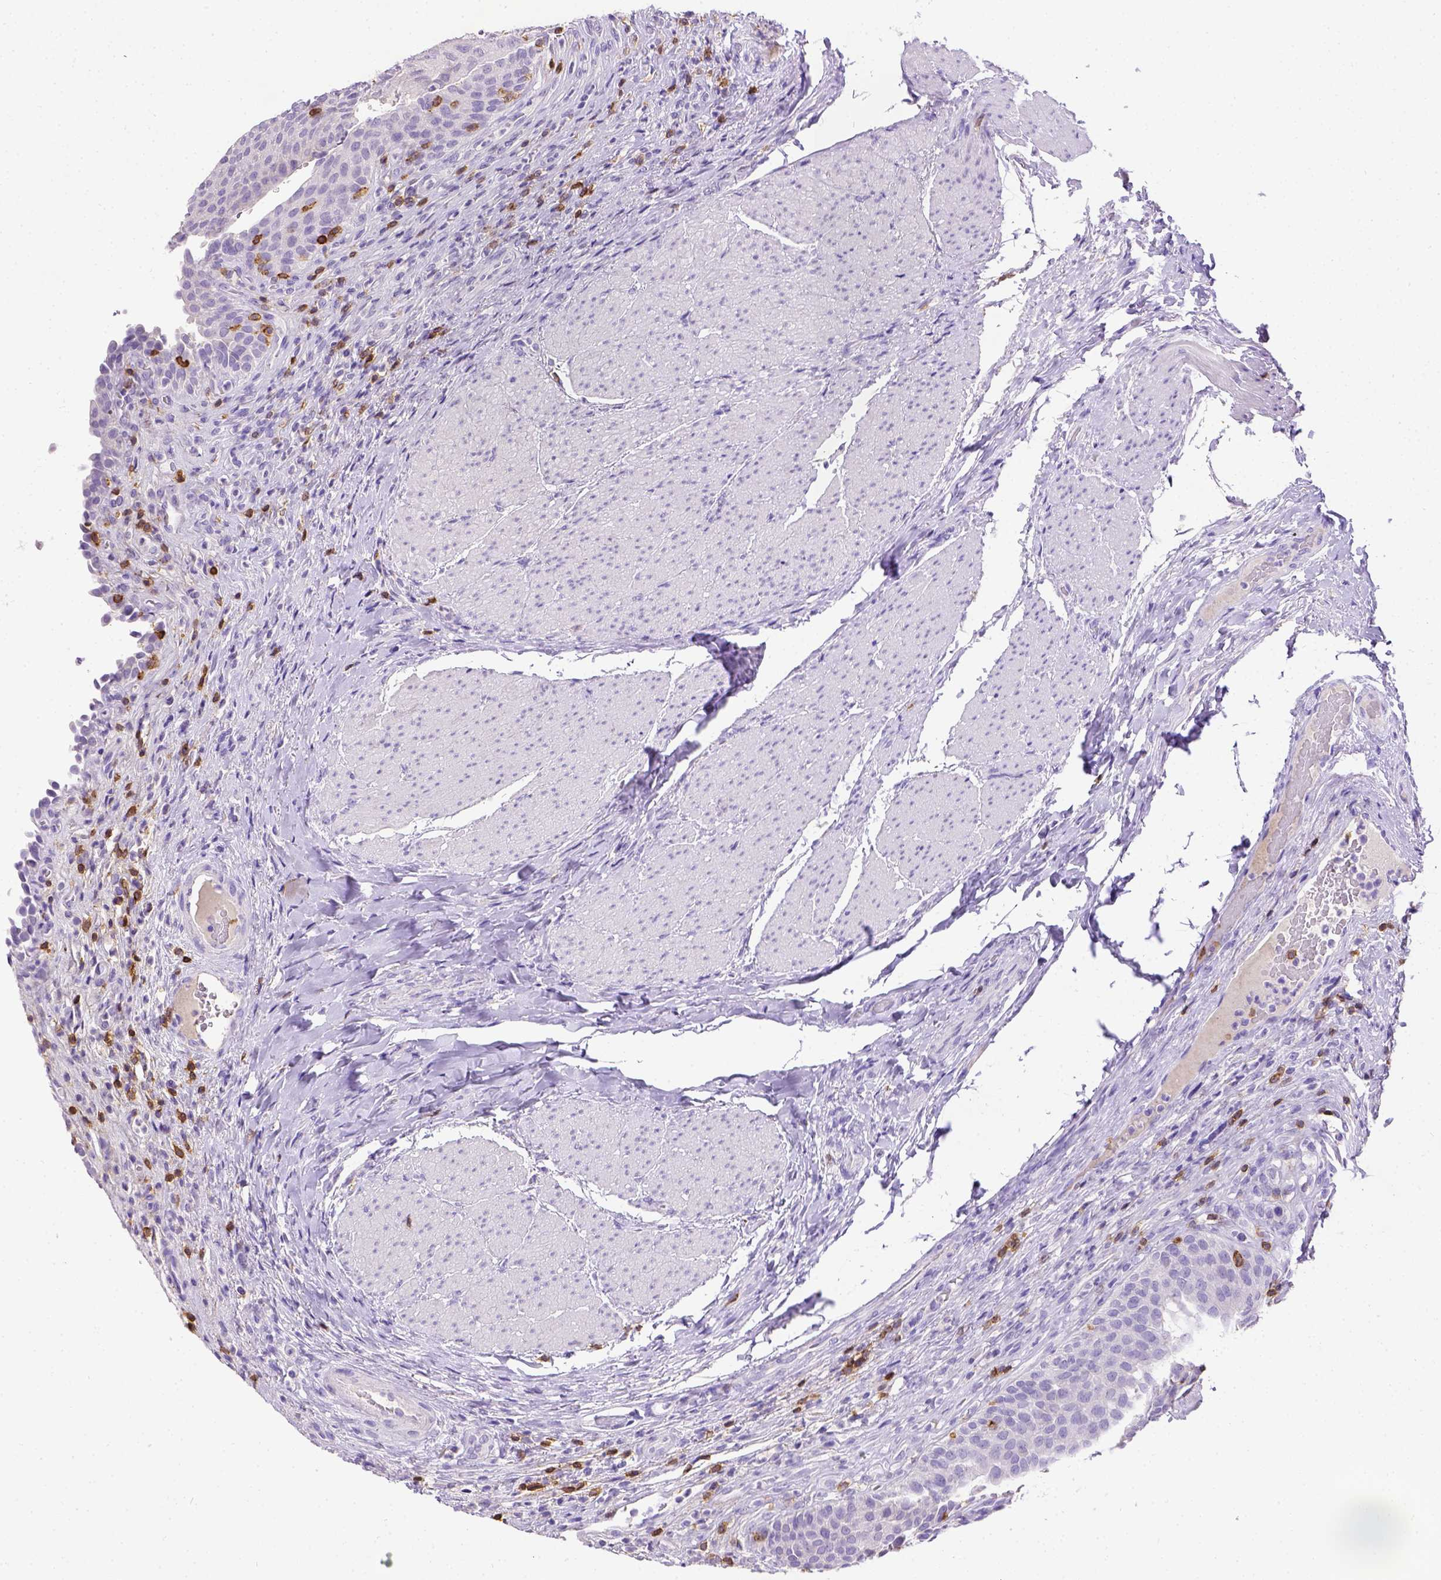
{"staining": {"intensity": "negative", "quantity": "none", "location": "none"}, "tissue": "urinary bladder", "cell_type": "Urothelial cells", "image_type": "normal", "snomed": [{"axis": "morphology", "description": "Normal tissue, NOS"}, {"axis": "topography", "description": "Urinary bladder"}, {"axis": "topography", "description": "Peripheral nerve tissue"}], "caption": "An image of urinary bladder stained for a protein reveals no brown staining in urothelial cells. (DAB (3,3'-diaminobenzidine) immunohistochemistry, high magnification).", "gene": "CD3E", "patient": {"sex": "male", "age": 66}}